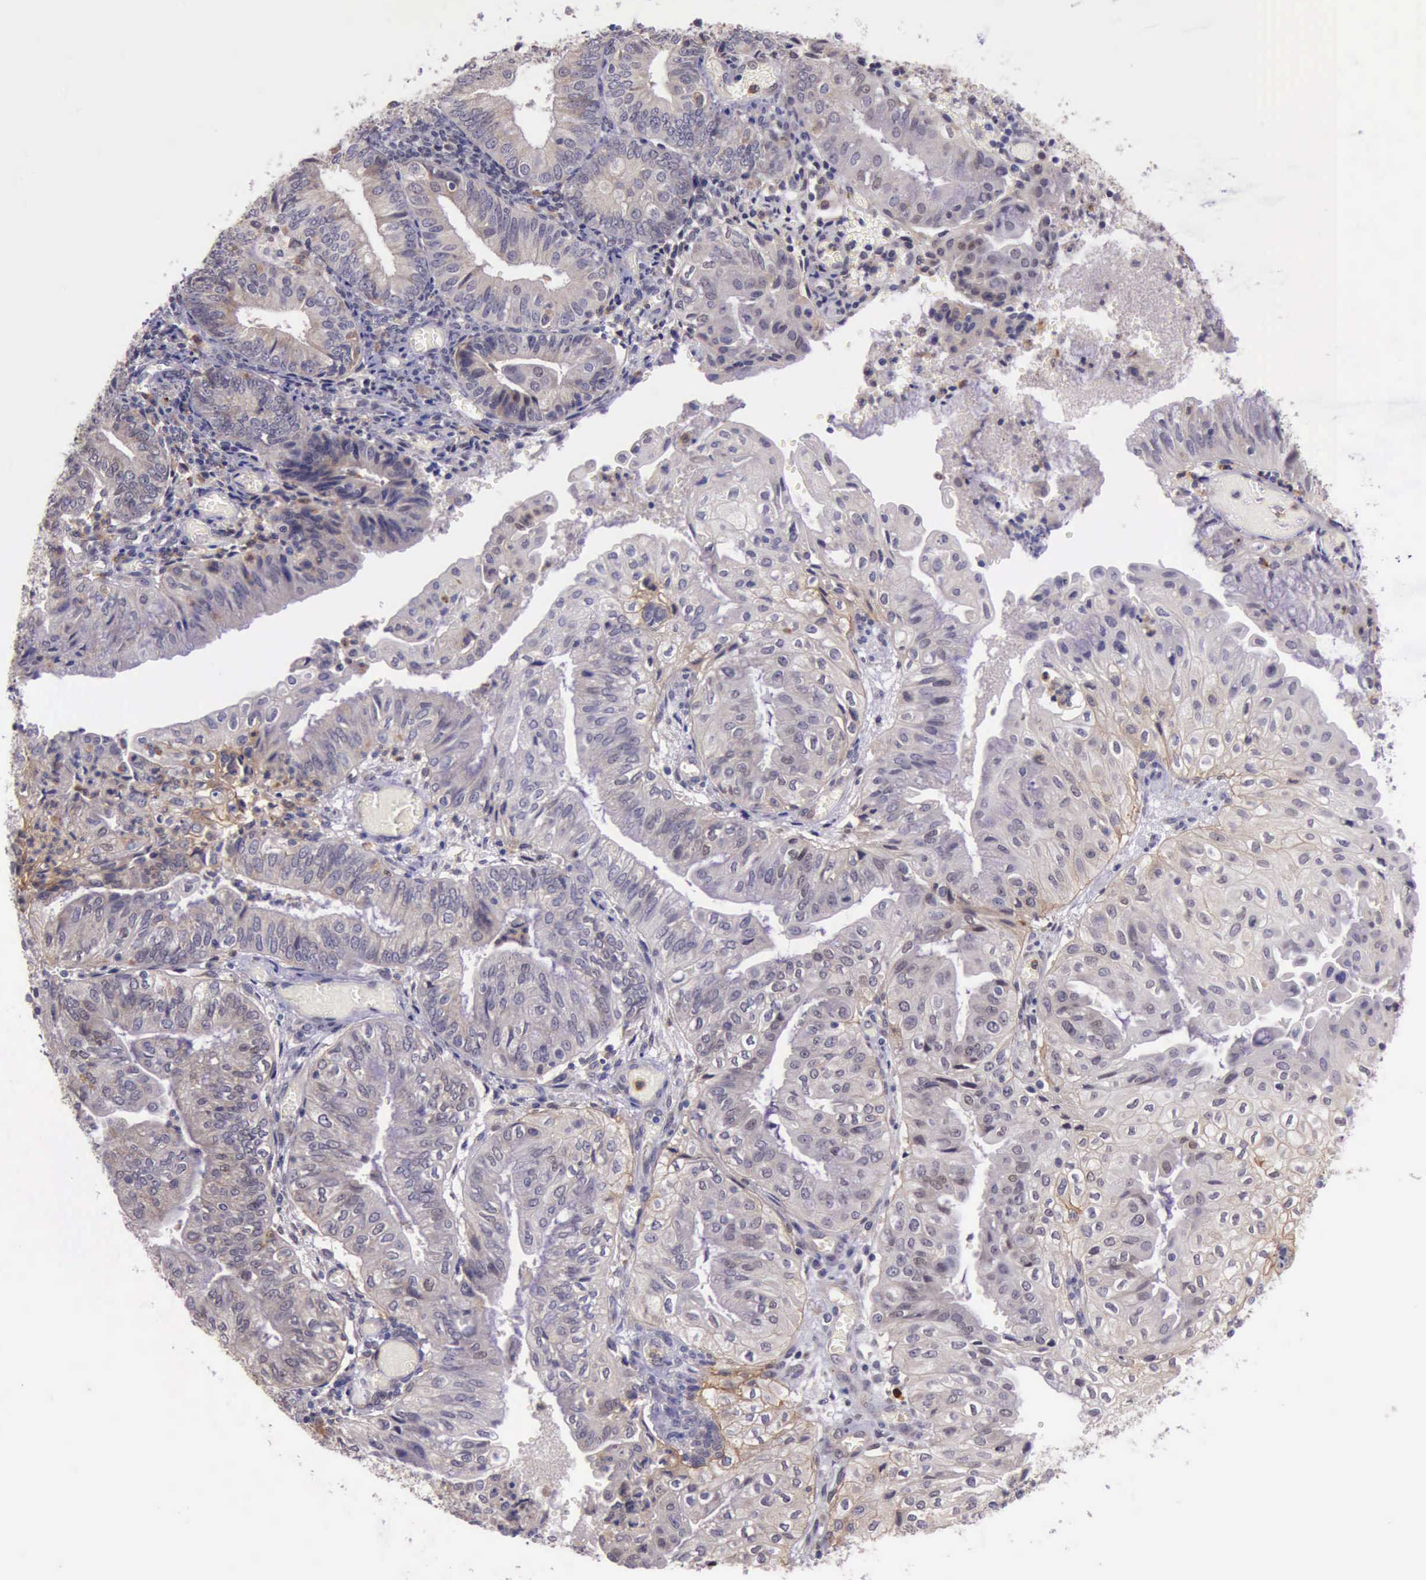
{"staining": {"intensity": "weak", "quantity": ">75%", "location": "cytoplasmic/membranous"}, "tissue": "endometrial cancer", "cell_type": "Tumor cells", "image_type": "cancer", "snomed": [{"axis": "morphology", "description": "Adenocarcinoma, NOS"}, {"axis": "topography", "description": "Endometrium"}], "caption": "An immunohistochemistry (IHC) micrograph of tumor tissue is shown. Protein staining in brown shows weak cytoplasmic/membranous positivity in adenocarcinoma (endometrial) within tumor cells.", "gene": "PLEK2", "patient": {"sex": "female", "age": 55}}